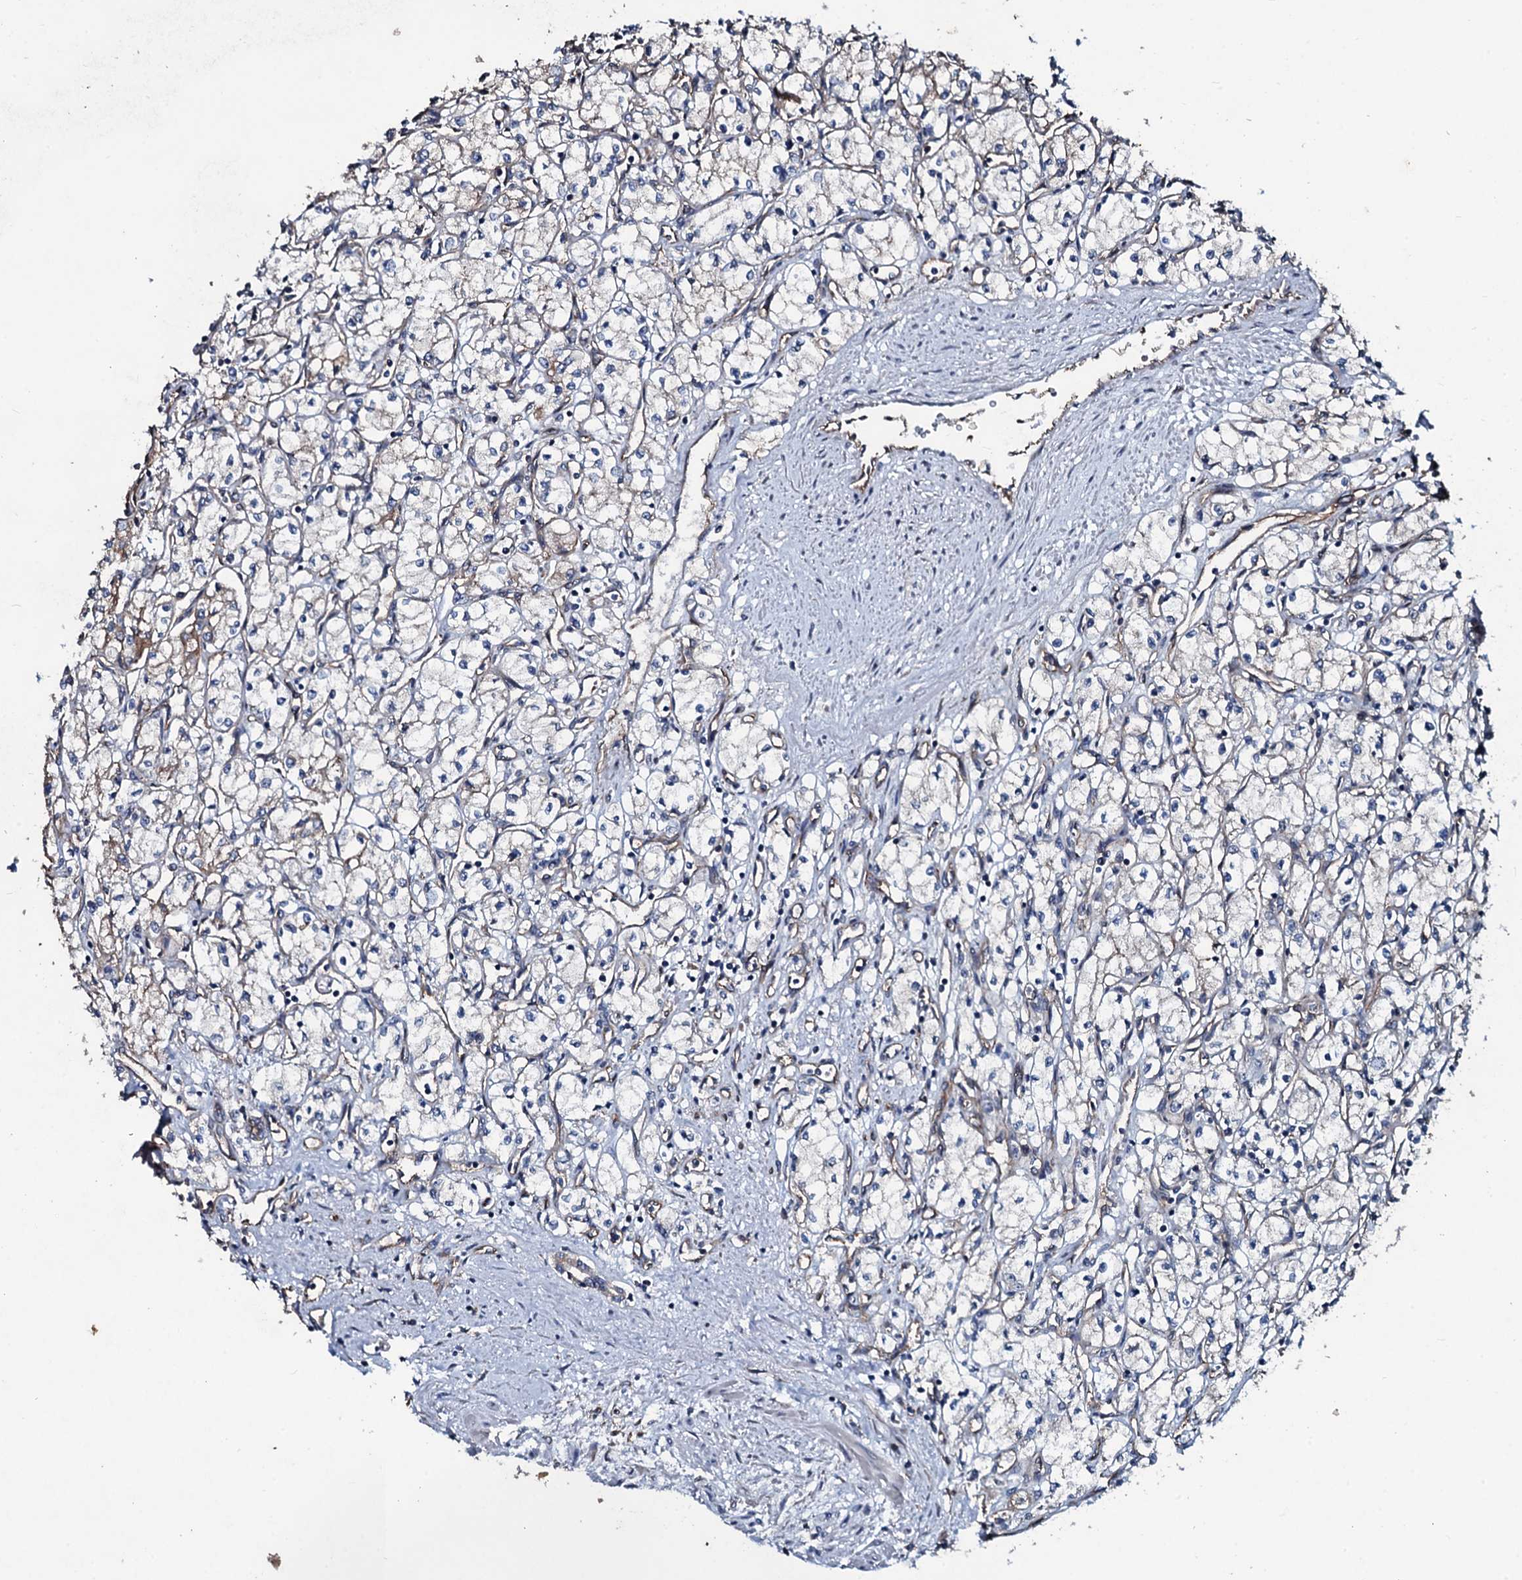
{"staining": {"intensity": "weak", "quantity": "<25%", "location": "cytoplasmic/membranous"}, "tissue": "renal cancer", "cell_type": "Tumor cells", "image_type": "cancer", "snomed": [{"axis": "morphology", "description": "Adenocarcinoma, NOS"}, {"axis": "topography", "description": "Kidney"}], "caption": "Human adenocarcinoma (renal) stained for a protein using immunohistochemistry (IHC) reveals no staining in tumor cells.", "gene": "DMAC2", "patient": {"sex": "male", "age": 59}}